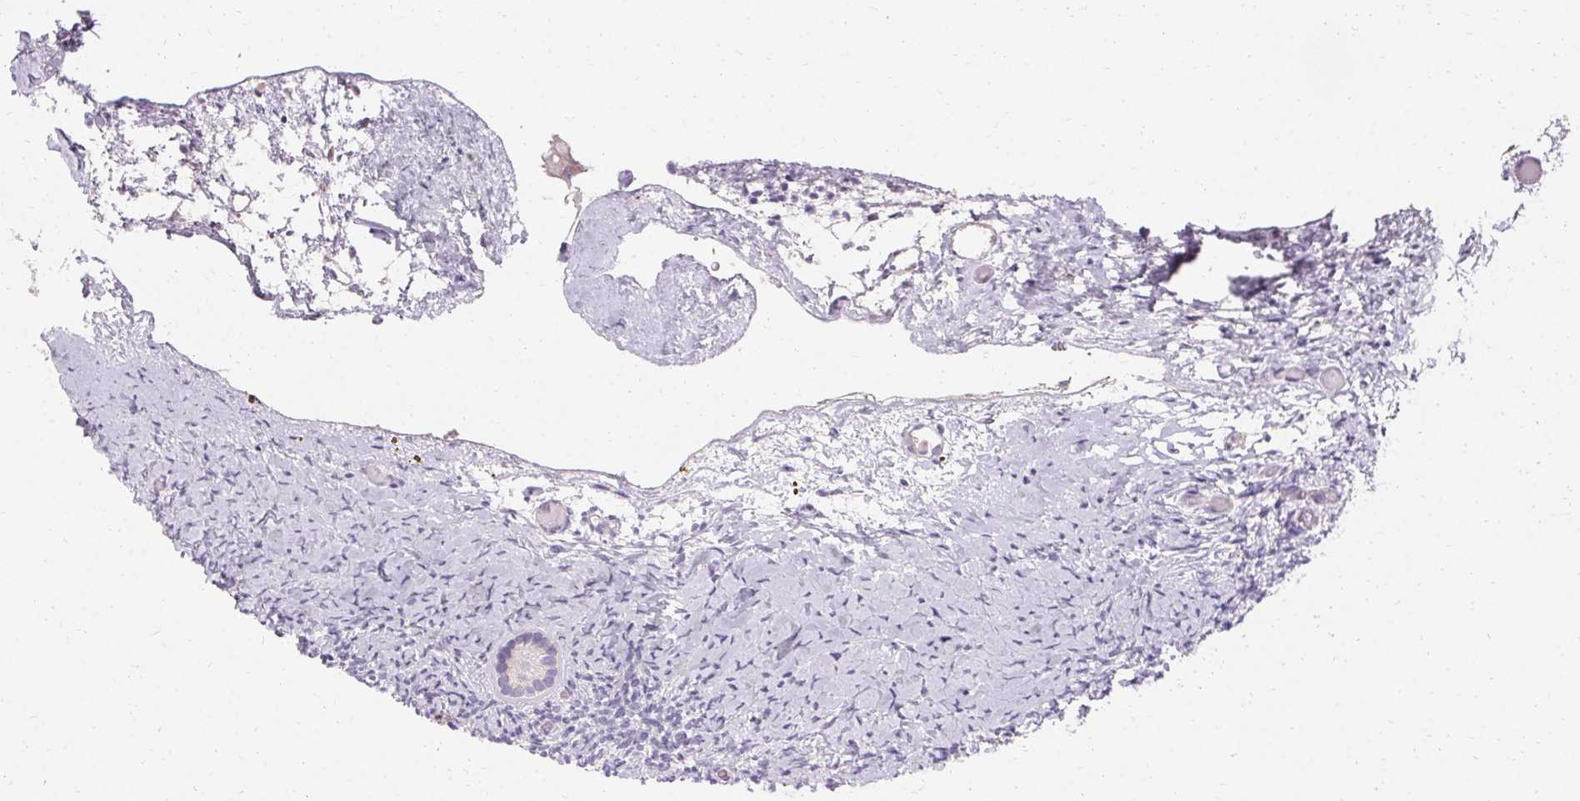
{"staining": {"intensity": "negative", "quantity": "none", "location": "none"}, "tissue": "ovary", "cell_type": "Follicle cells", "image_type": "normal", "snomed": [{"axis": "morphology", "description": "Normal tissue, NOS"}, {"axis": "topography", "description": "Ovary"}], "caption": "Immunohistochemistry (IHC) histopathology image of normal human ovary stained for a protein (brown), which exhibits no expression in follicle cells.", "gene": "TRIP13", "patient": {"sex": "female", "age": 39}}